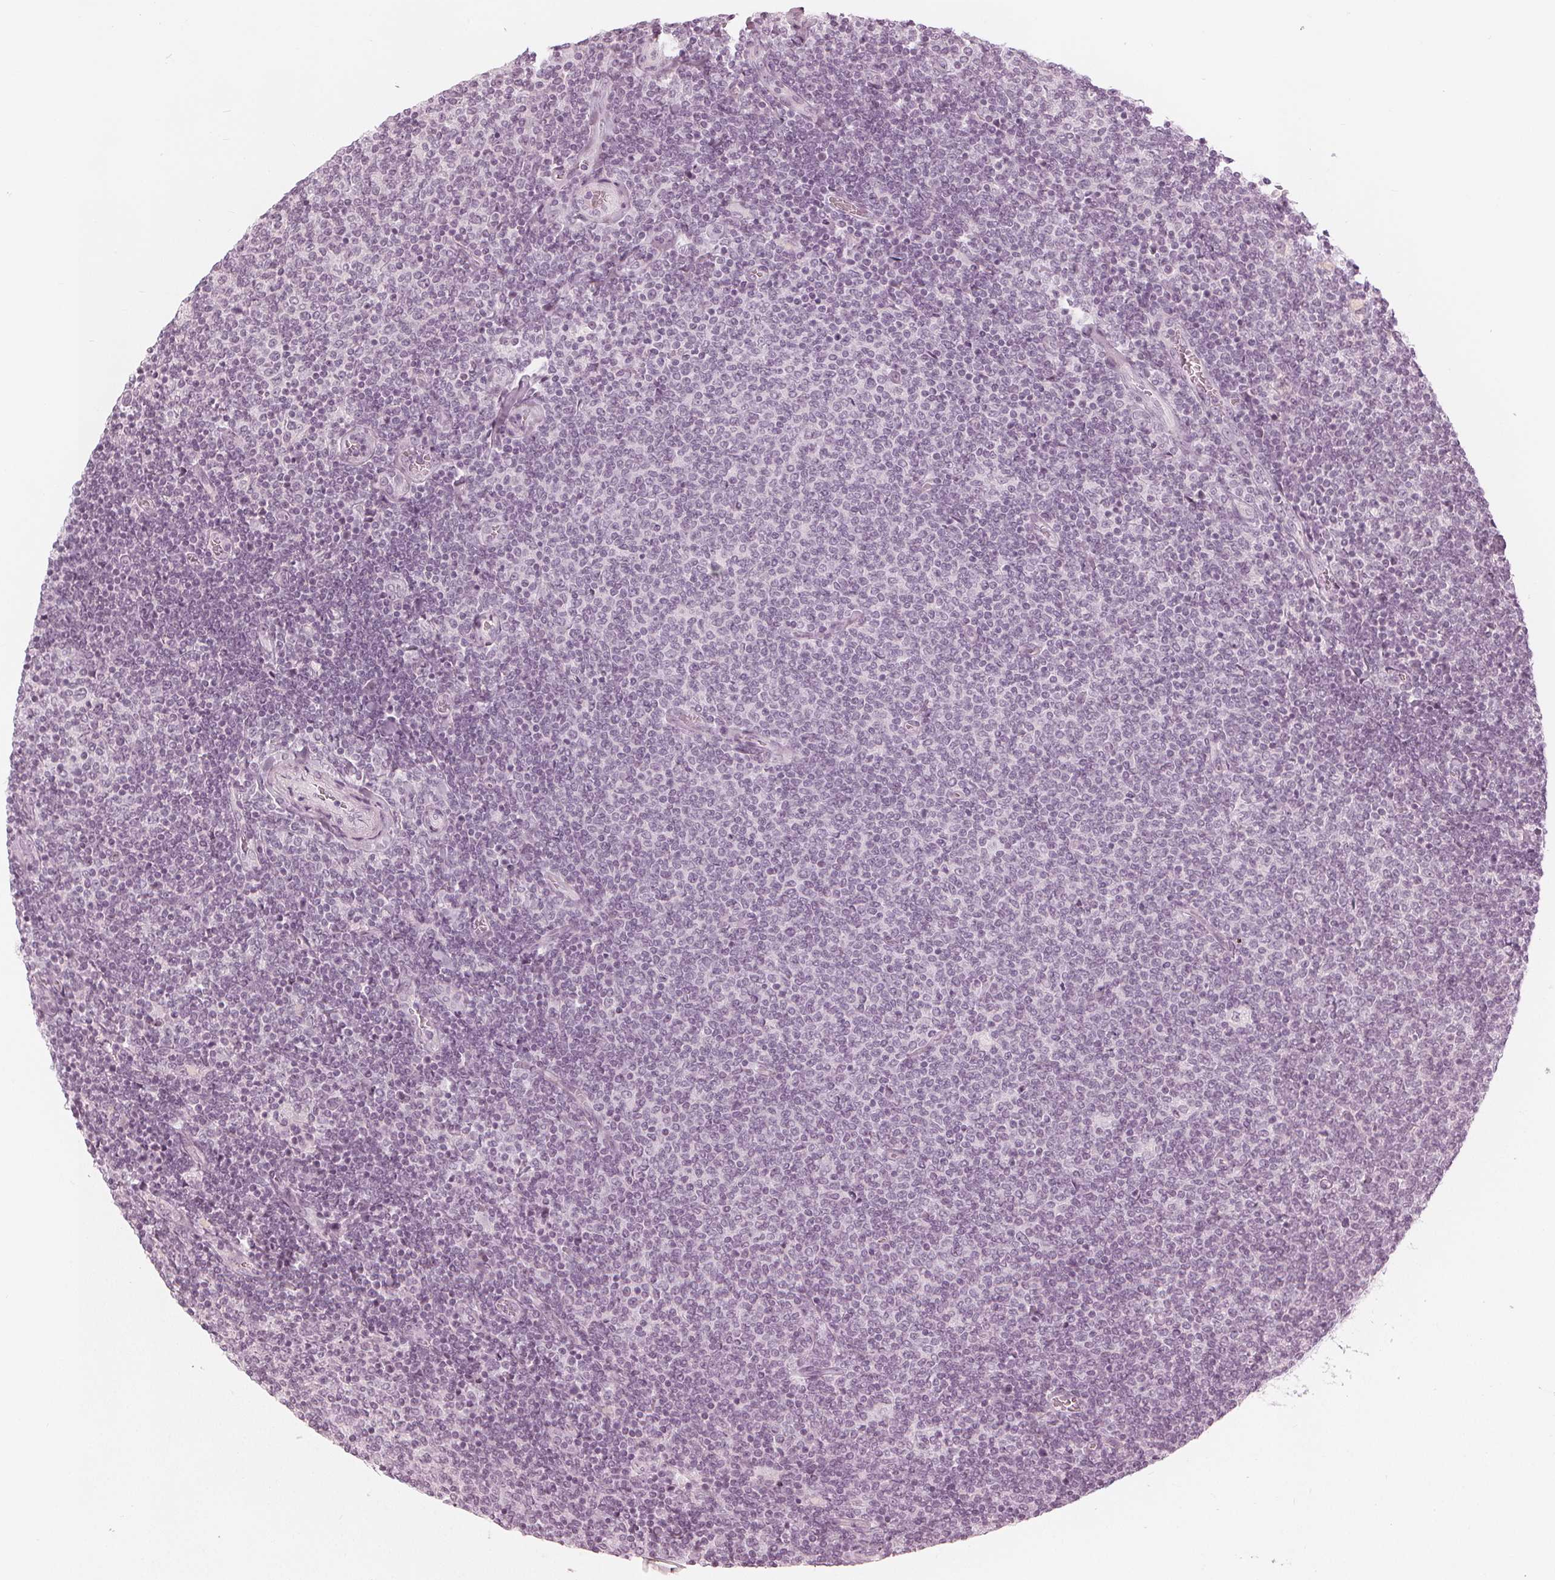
{"staining": {"intensity": "negative", "quantity": "none", "location": "none"}, "tissue": "lymphoma", "cell_type": "Tumor cells", "image_type": "cancer", "snomed": [{"axis": "morphology", "description": "Malignant lymphoma, non-Hodgkin's type, Low grade"}, {"axis": "topography", "description": "Lymph node"}], "caption": "DAB immunohistochemical staining of lymphoma shows no significant staining in tumor cells. (Stains: DAB (3,3'-diaminobenzidine) immunohistochemistry (IHC) with hematoxylin counter stain, Microscopy: brightfield microscopy at high magnification).", "gene": "PAEP", "patient": {"sex": "male", "age": 52}}